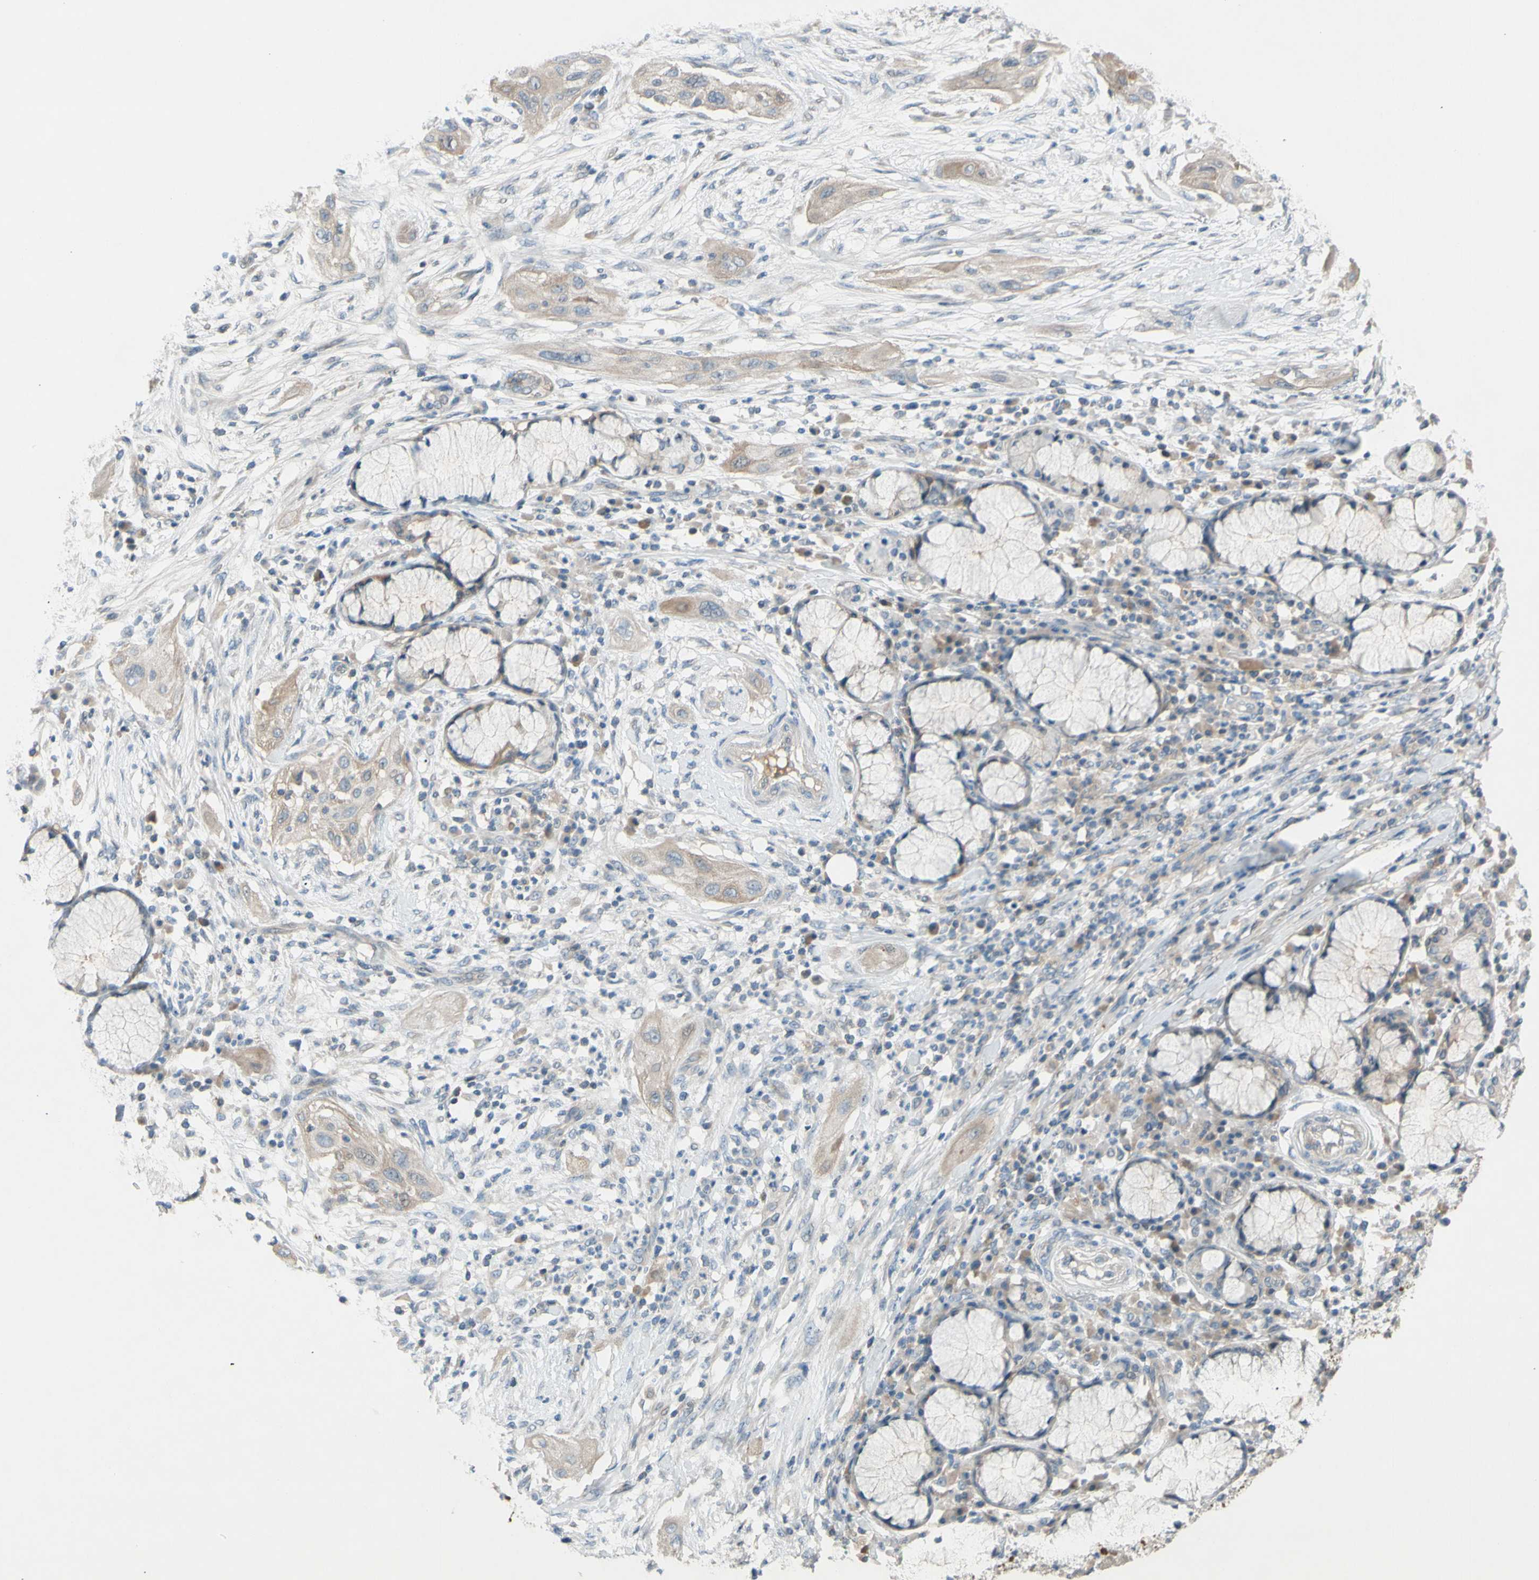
{"staining": {"intensity": "weak", "quantity": "25%-75%", "location": "cytoplasmic/membranous"}, "tissue": "lung cancer", "cell_type": "Tumor cells", "image_type": "cancer", "snomed": [{"axis": "morphology", "description": "Squamous cell carcinoma, NOS"}, {"axis": "topography", "description": "Lung"}], "caption": "Immunohistochemistry micrograph of human lung cancer (squamous cell carcinoma) stained for a protein (brown), which displays low levels of weak cytoplasmic/membranous positivity in about 25%-75% of tumor cells.", "gene": "ATRN", "patient": {"sex": "female", "age": 47}}